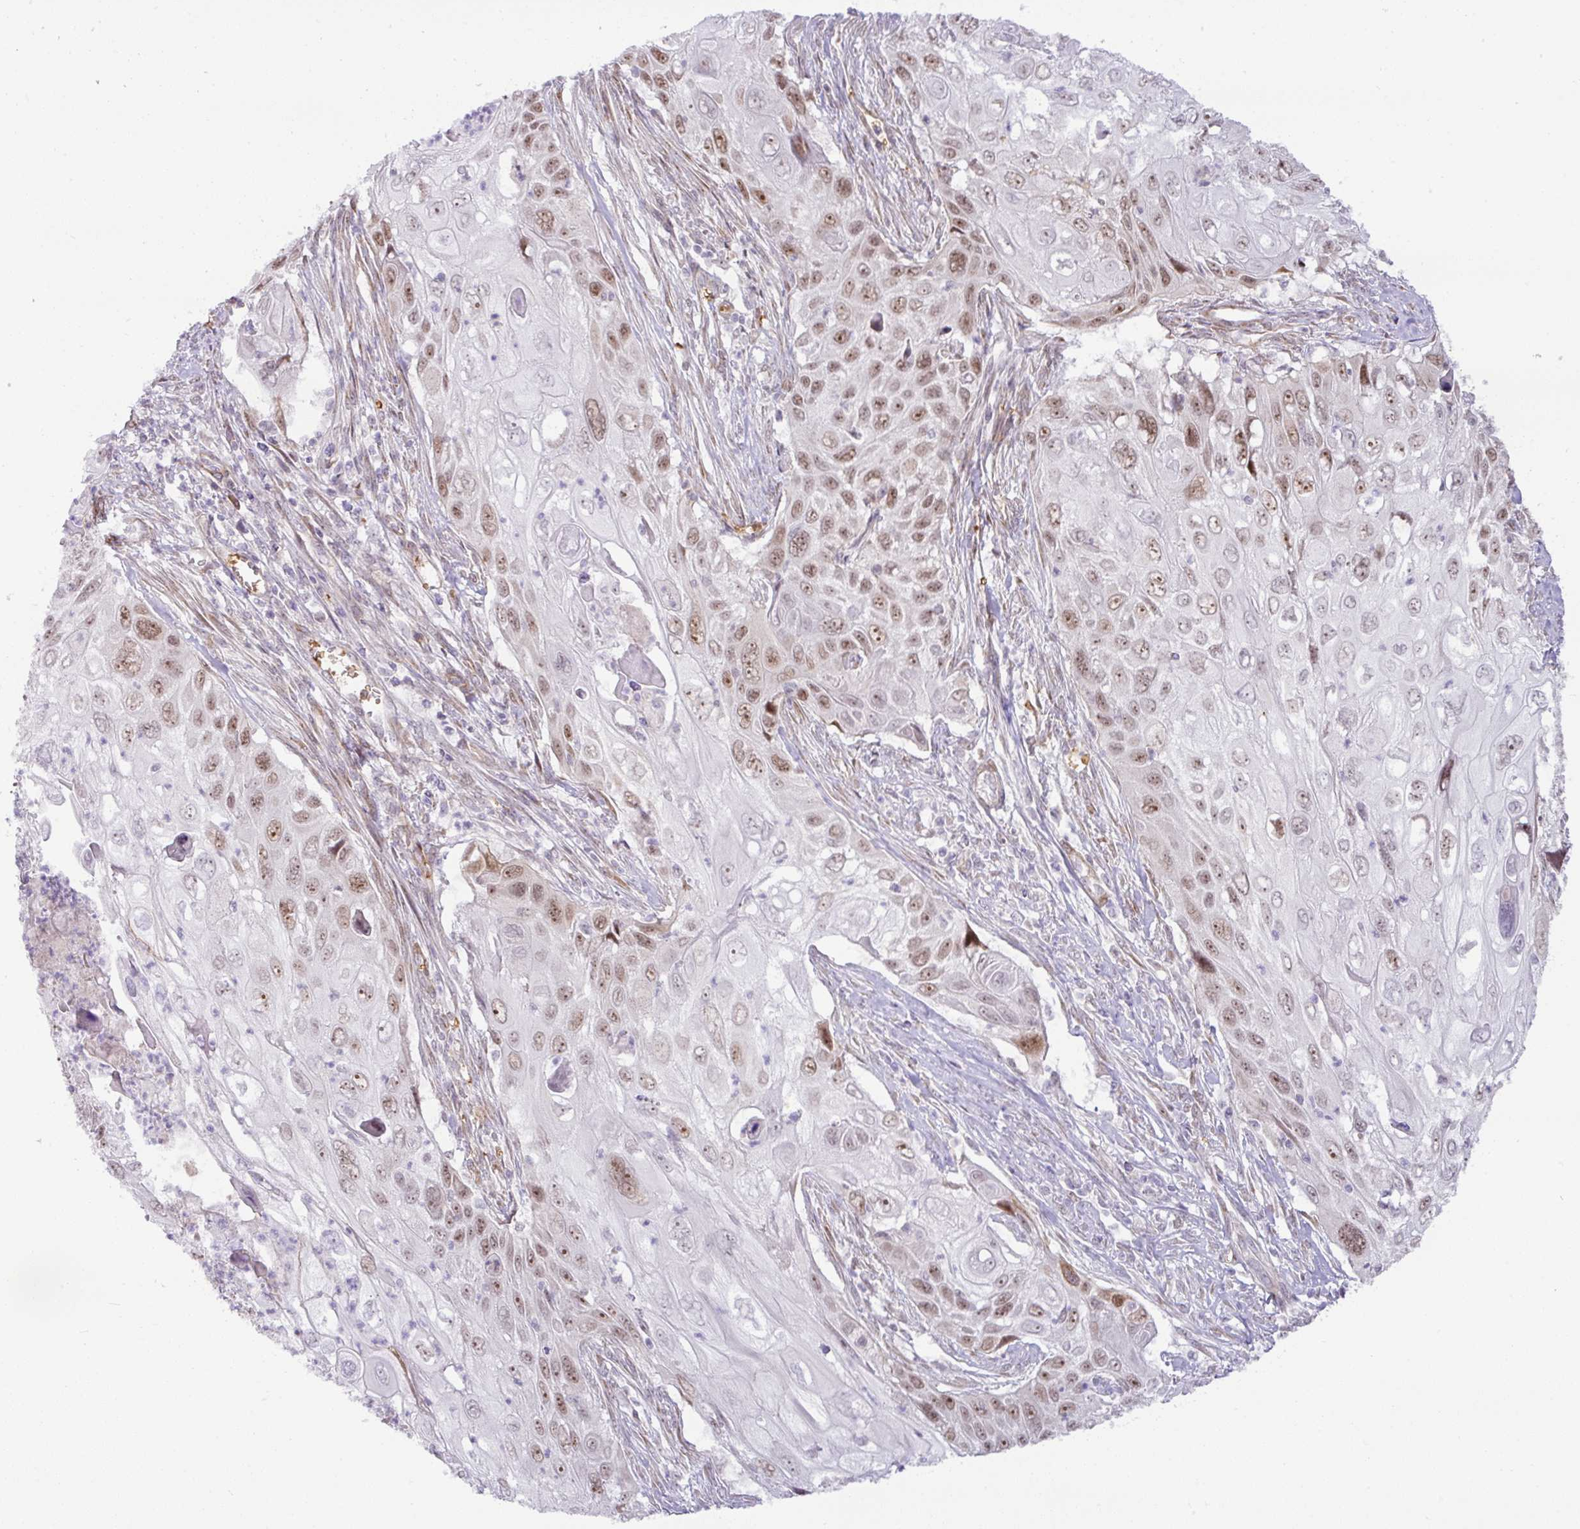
{"staining": {"intensity": "moderate", "quantity": "25%-75%", "location": "nuclear"}, "tissue": "cervical cancer", "cell_type": "Tumor cells", "image_type": "cancer", "snomed": [{"axis": "morphology", "description": "Squamous cell carcinoma, NOS"}, {"axis": "topography", "description": "Cervix"}], "caption": "This is a histology image of immunohistochemistry staining of cervical cancer (squamous cell carcinoma), which shows moderate positivity in the nuclear of tumor cells.", "gene": "PARP2", "patient": {"sex": "female", "age": 70}}